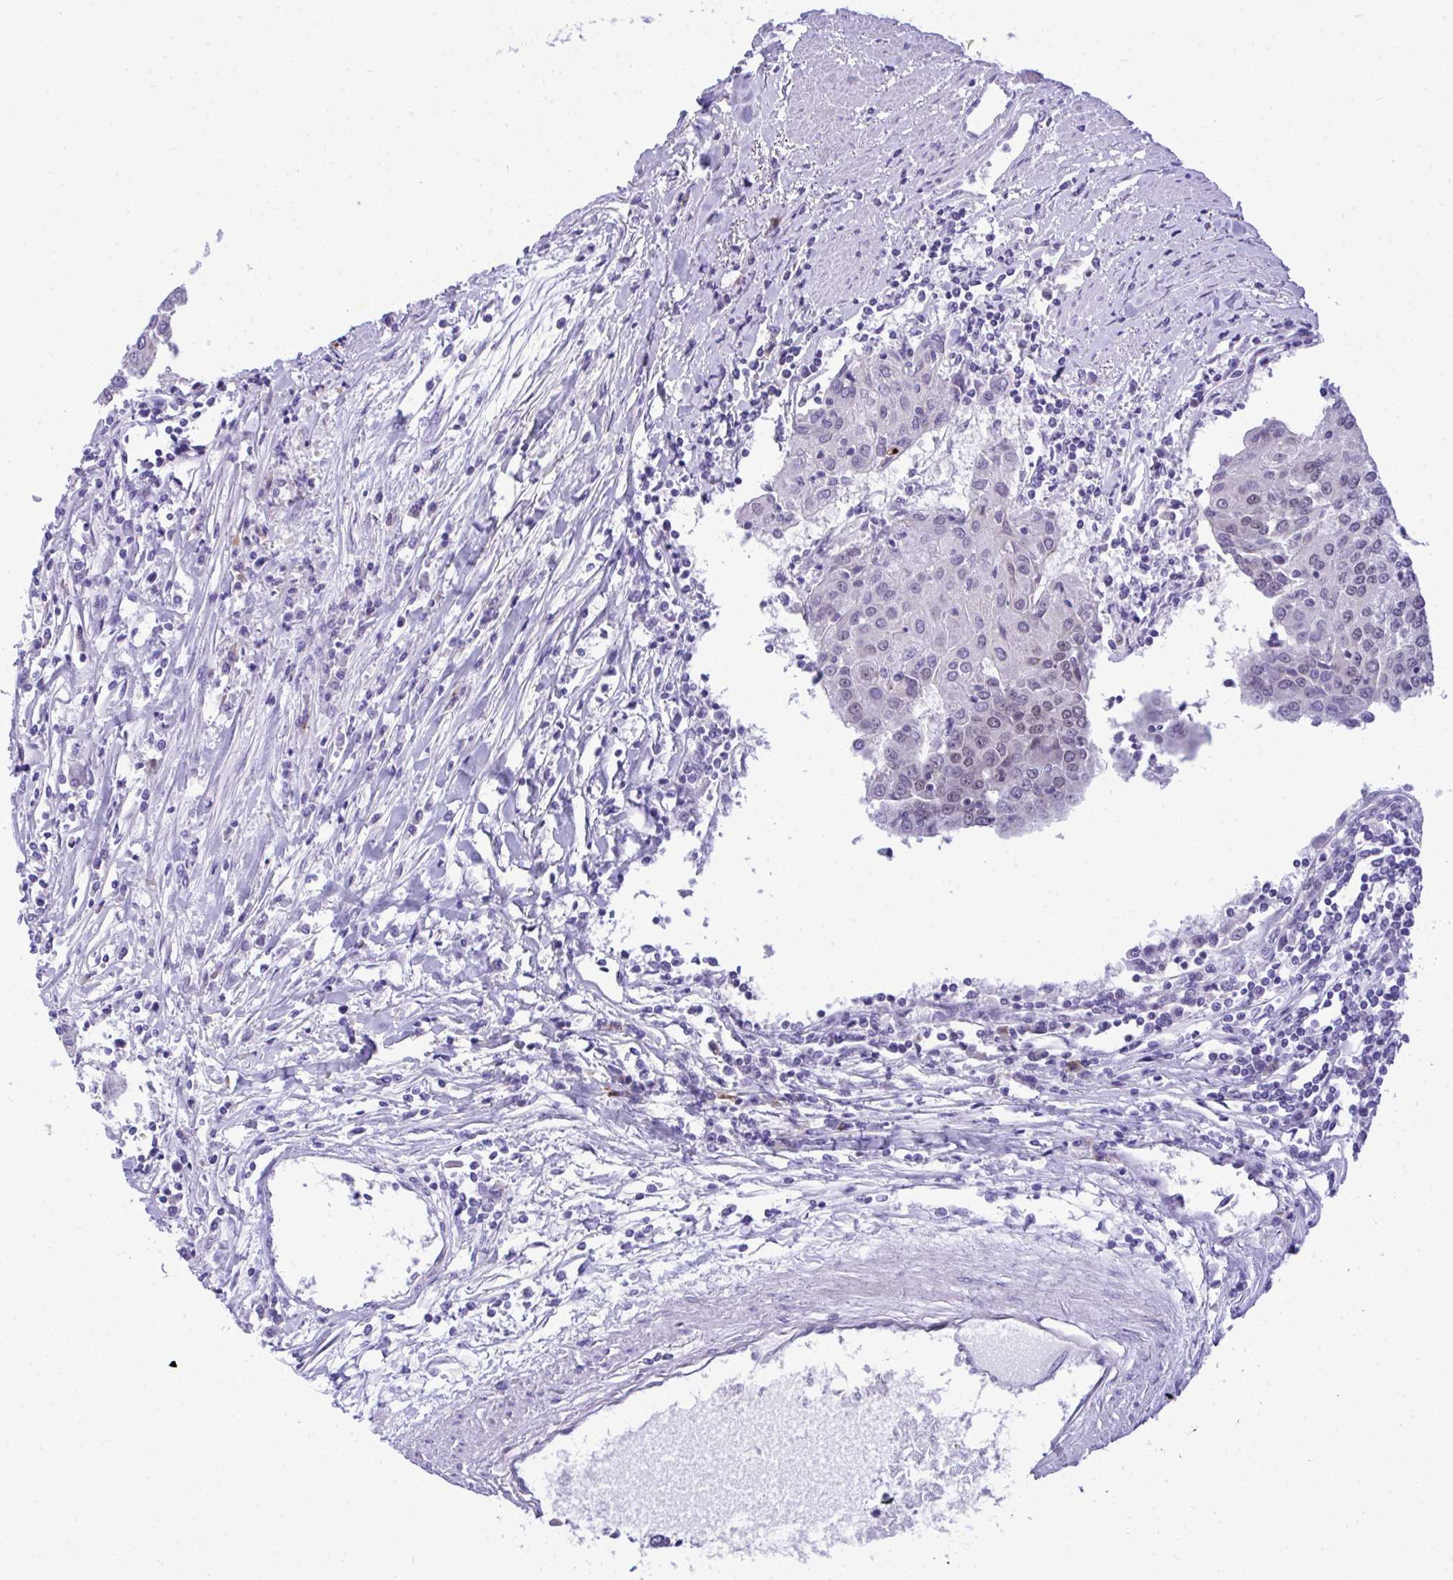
{"staining": {"intensity": "strong", "quantity": "<25%", "location": "cytoplasmic/membranous"}, "tissue": "urothelial cancer", "cell_type": "Tumor cells", "image_type": "cancer", "snomed": [{"axis": "morphology", "description": "Urothelial carcinoma, High grade"}, {"axis": "topography", "description": "Urinary bladder"}], "caption": "DAB (3,3'-diaminobenzidine) immunohistochemical staining of human urothelial carcinoma (high-grade) shows strong cytoplasmic/membranous protein expression in approximately <25% of tumor cells. (DAB = brown stain, brightfield microscopy at high magnification).", "gene": "TEAD4", "patient": {"sex": "female", "age": 85}}